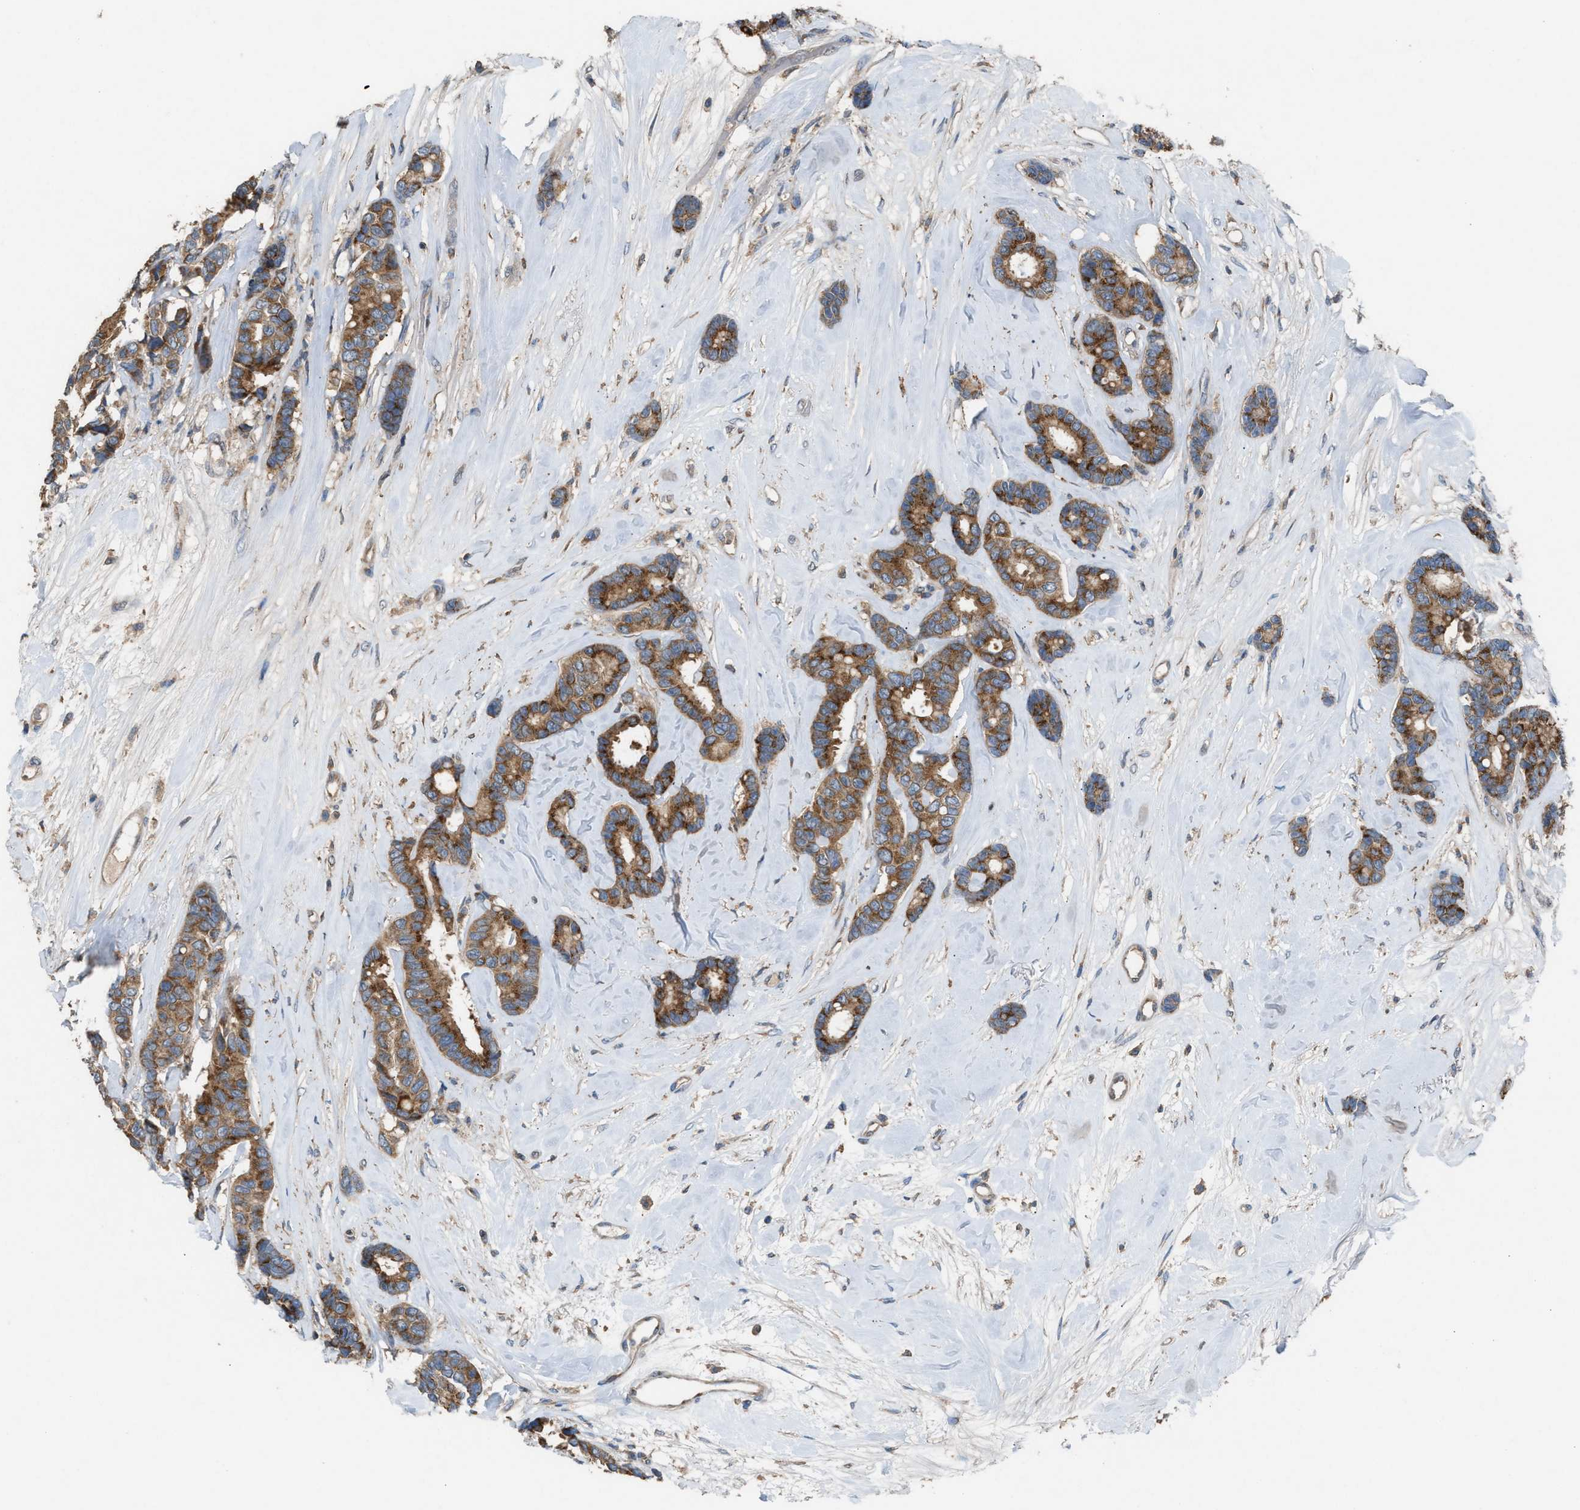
{"staining": {"intensity": "strong", "quantity": ">75%", "location": "cytoplasmic/membranous"}, "tissue": "breast cancer", "cell_type": "Tumor cells", "image_type": "cancer", "snomed": [{"axis": "morphology", "description": "Duct carcinoma"}, {"axis": "topography", "description": "Breast"}], "caption": "A micrograph of breast cancer stained for a protein exhibits strong cytoplasmic/membranous brown staining in tumor cells.", "gene": "TPK1", "patient": {"sex": "female", "age": 87}}